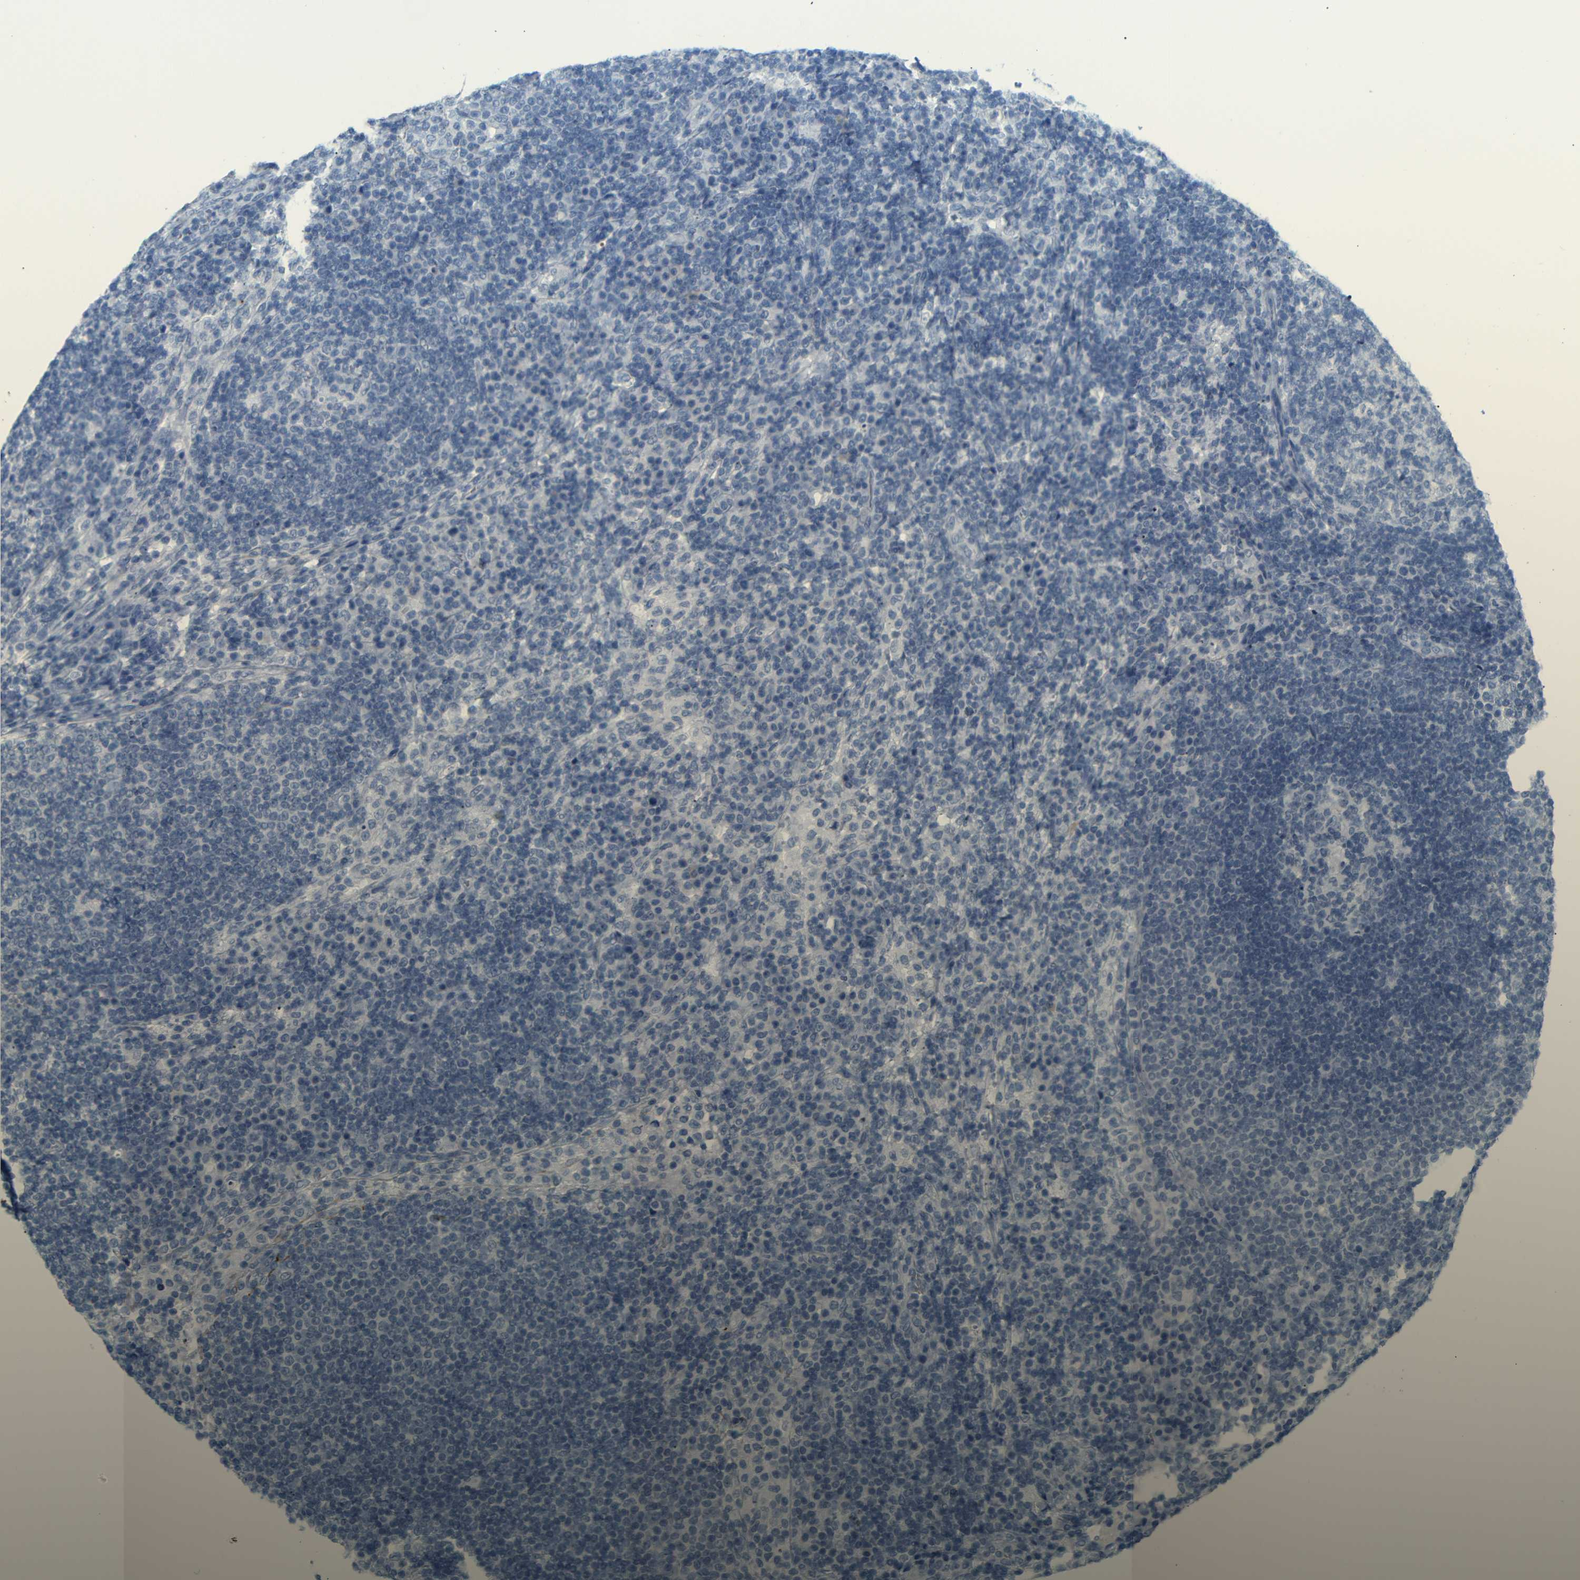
{"staining": {"intensity": "negative", "quantity": "none", "location": "none"}, "tissue": "lymph node", "cell_type": "Germinal center cells", "image_type": "normal", "snomed": [{"axis": "morphology", "description": "Normal tissue, NOS"}, {"axis": "topography", "description": "Lymph node"}], "caption": "Germinal center cells show no significant positivity in normal lymph node. (DAB immunohistochemistry (IHC) with hematoxylin counter stain).", "gene": "DYNAP", "patient": {"sex": "female", "age": 53}}